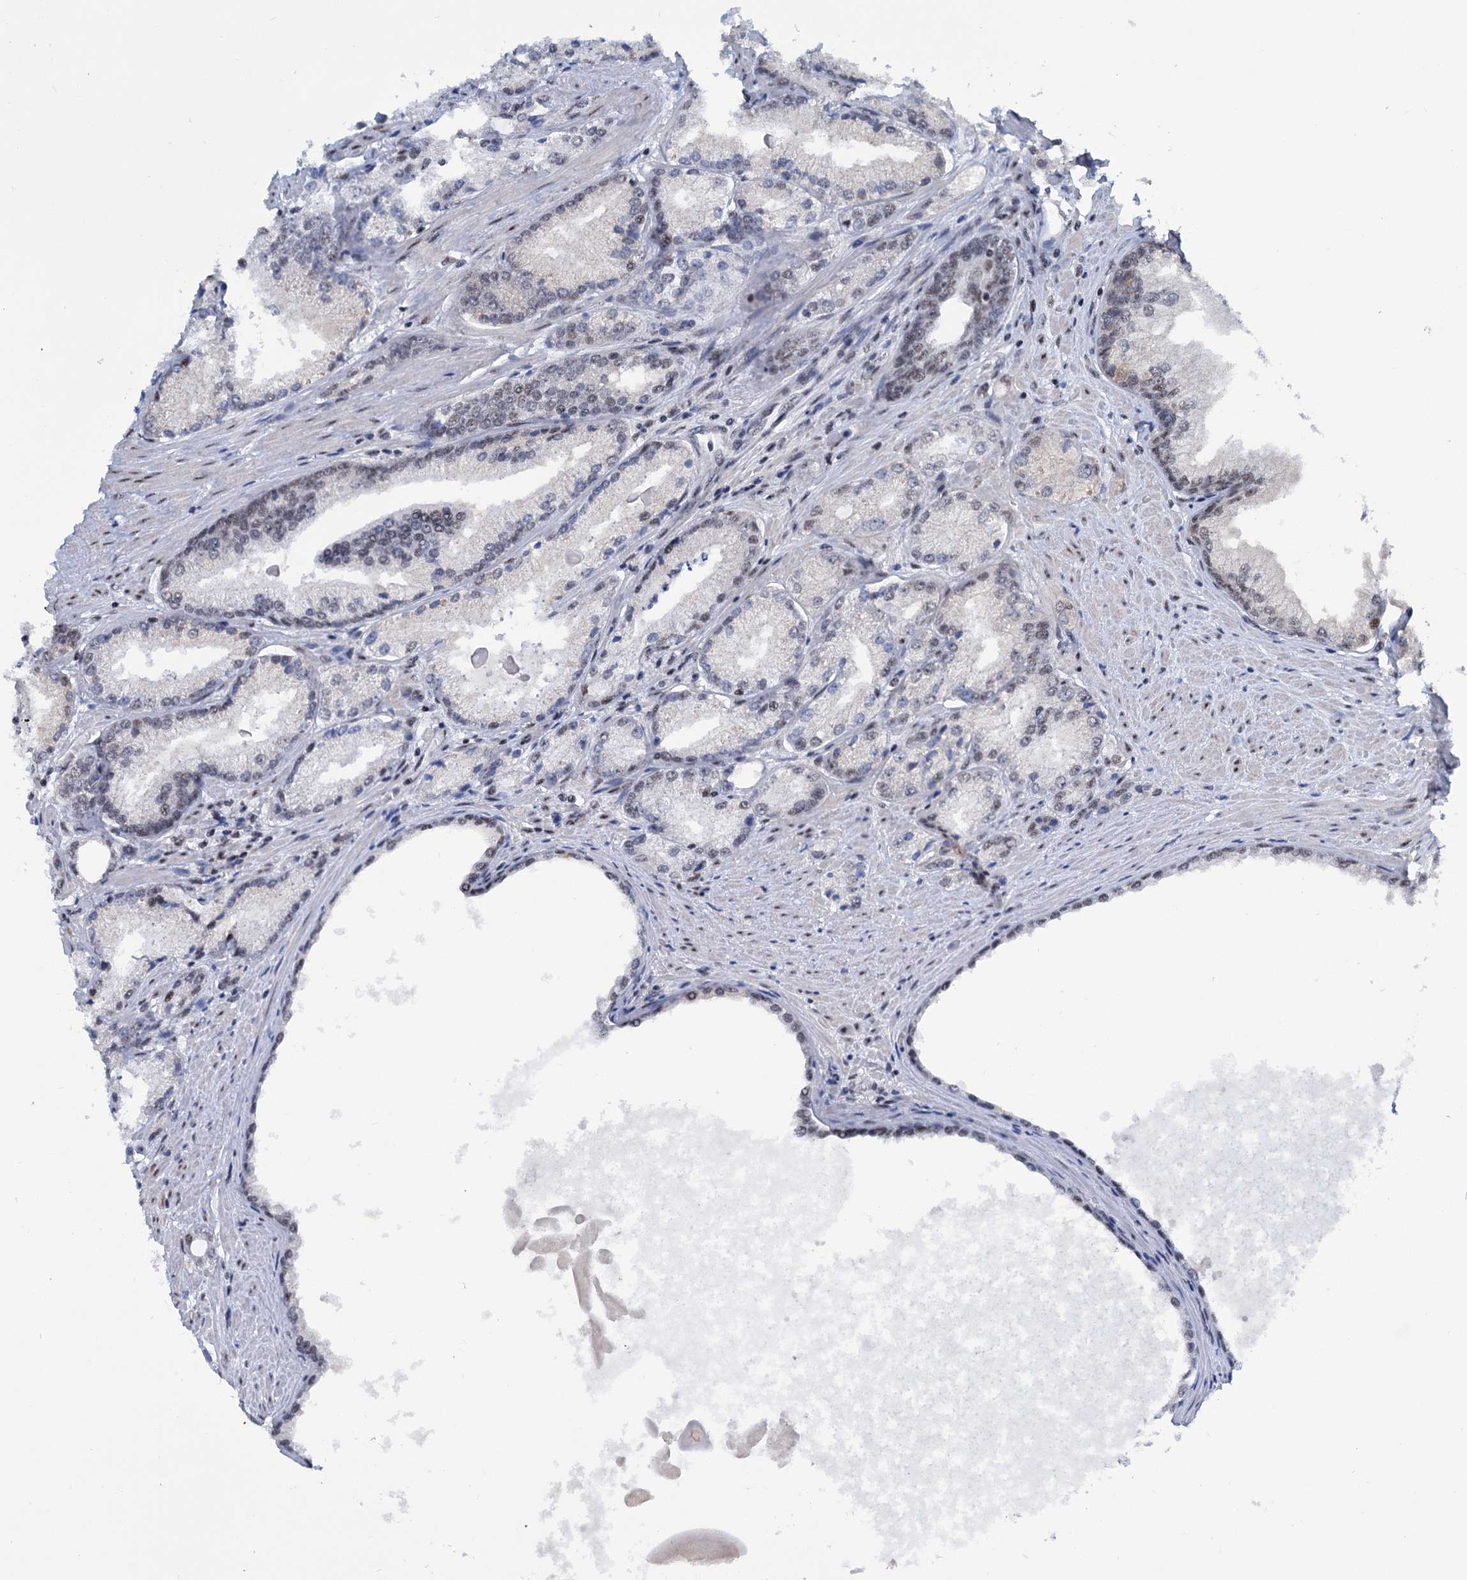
{"staining": {"intensity": "weak", "quantity": "<25%", "location": "nuclear"}, "tissue": "prostate cancer", "cell_type": "Tumor cells", "image_type": "cancer", "snomed": [{"axis": "morphology", "description": "Adenocarcinoma, High grade"}, {"axis": "topography", "description": "Prostate"}], "caption": "Tumor cells are negative for brown protein staining in prostate cancer (adenocarcinoma (high-grade)).", "gene": "SREK1", "patient": {"sex": "male", "age": 66}}